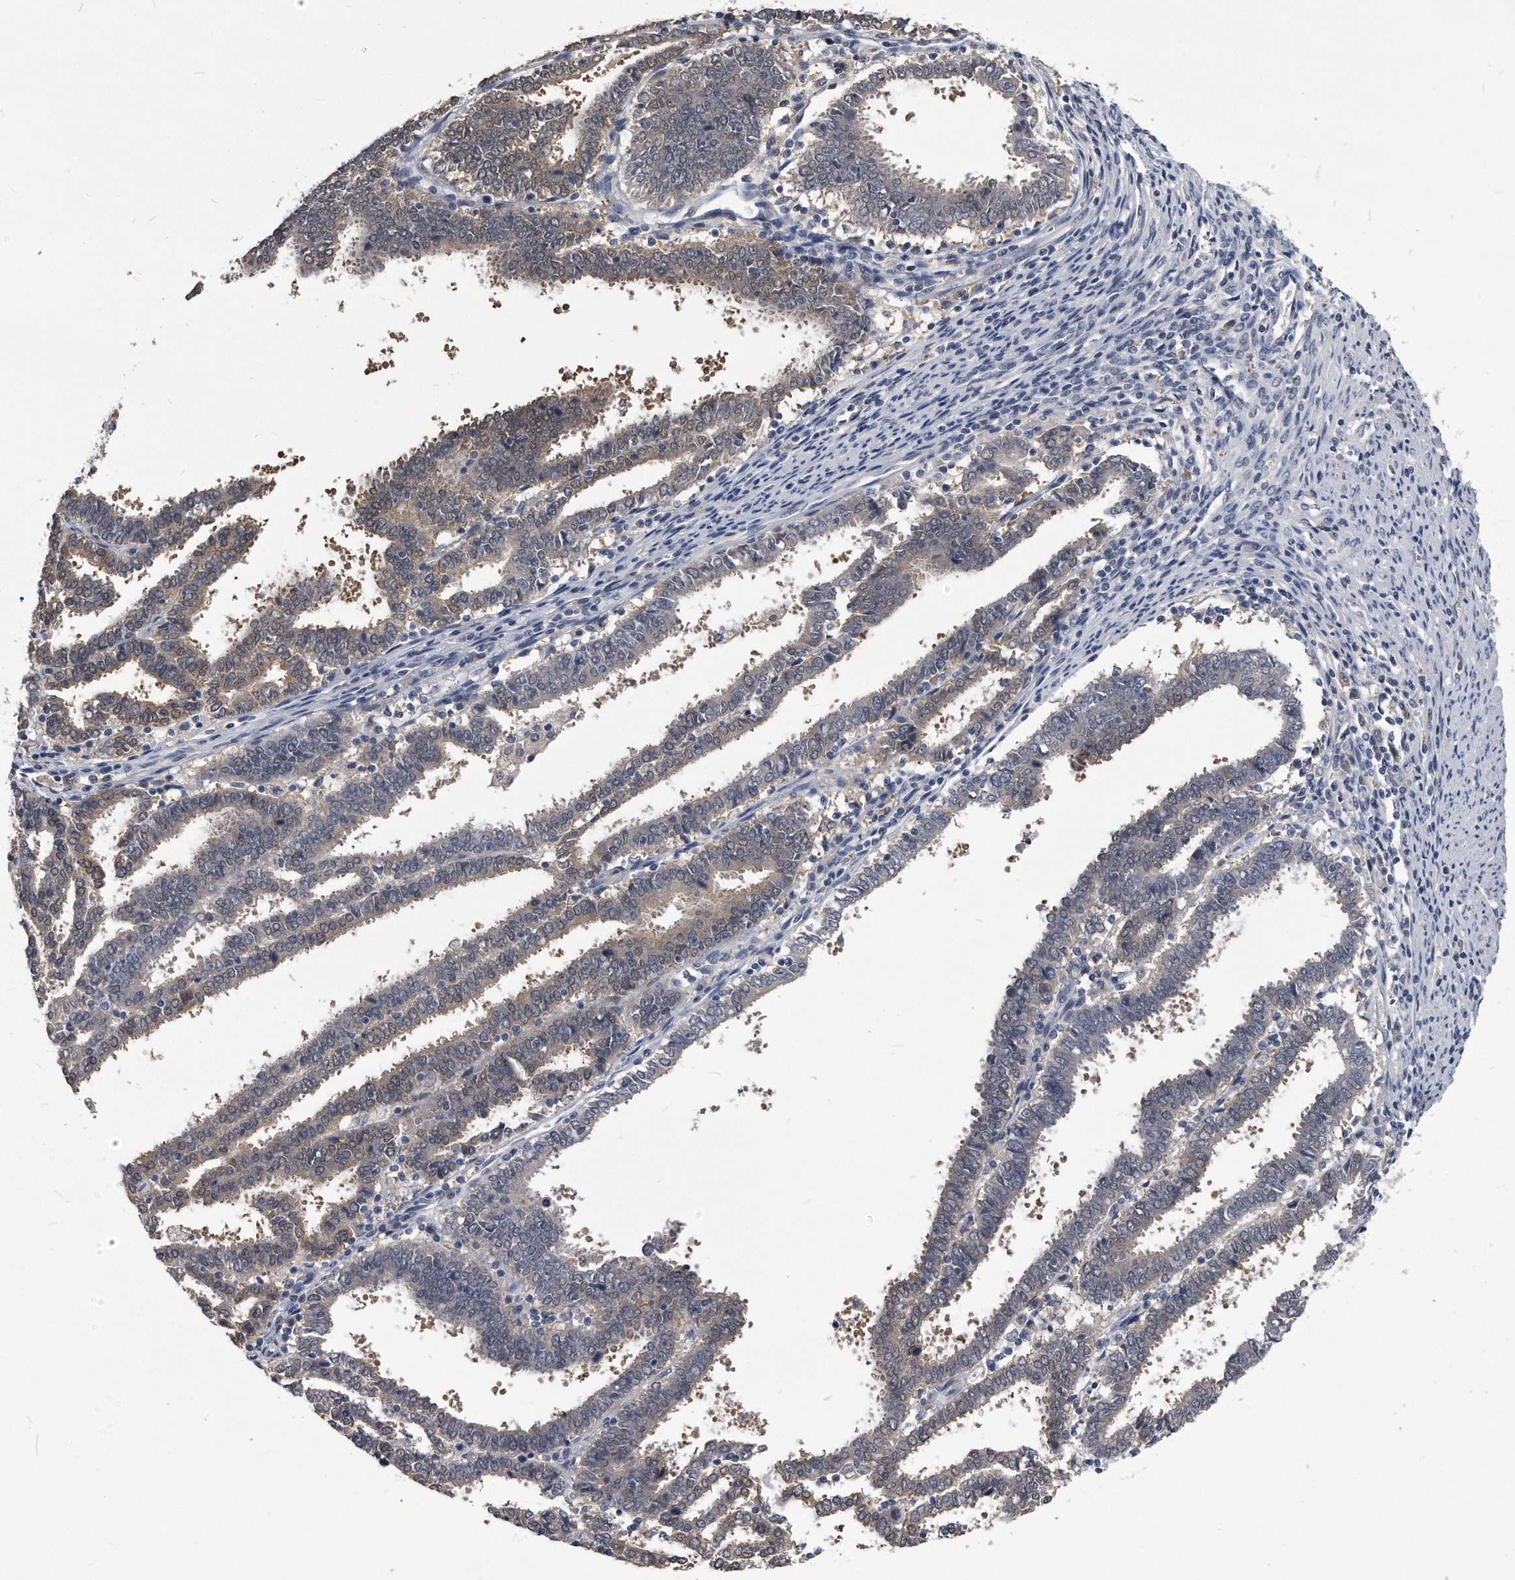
{"staining": {"intensity": "weak", "quantity": "<25%", "location": "cytoplasmic/membranous"}, "tissue": "endometrial cancer", "cell_type": "Tumor cells", "image_type": "cancer", "snomed": [{"axis": "morphology", "description": "Adenocarcinoma, NOS"}, {"axis": "topography", "description": "Uterus"}], "caption": "Immunohistochemistry (IHC) histopathology image of neoplastic tissue: human adenocarcinoma (endometrial) stained with DAB (3,3'-diaminobenzidine) displays no significant protein expression in tumor cells. (Stains: DAB immunohistochemistry with hematoxylin counter stain, Microscopy: brightfield microscopy at high magnification).", "gene": "PDXK", "patient": {"sex": "female", "age": 83}}